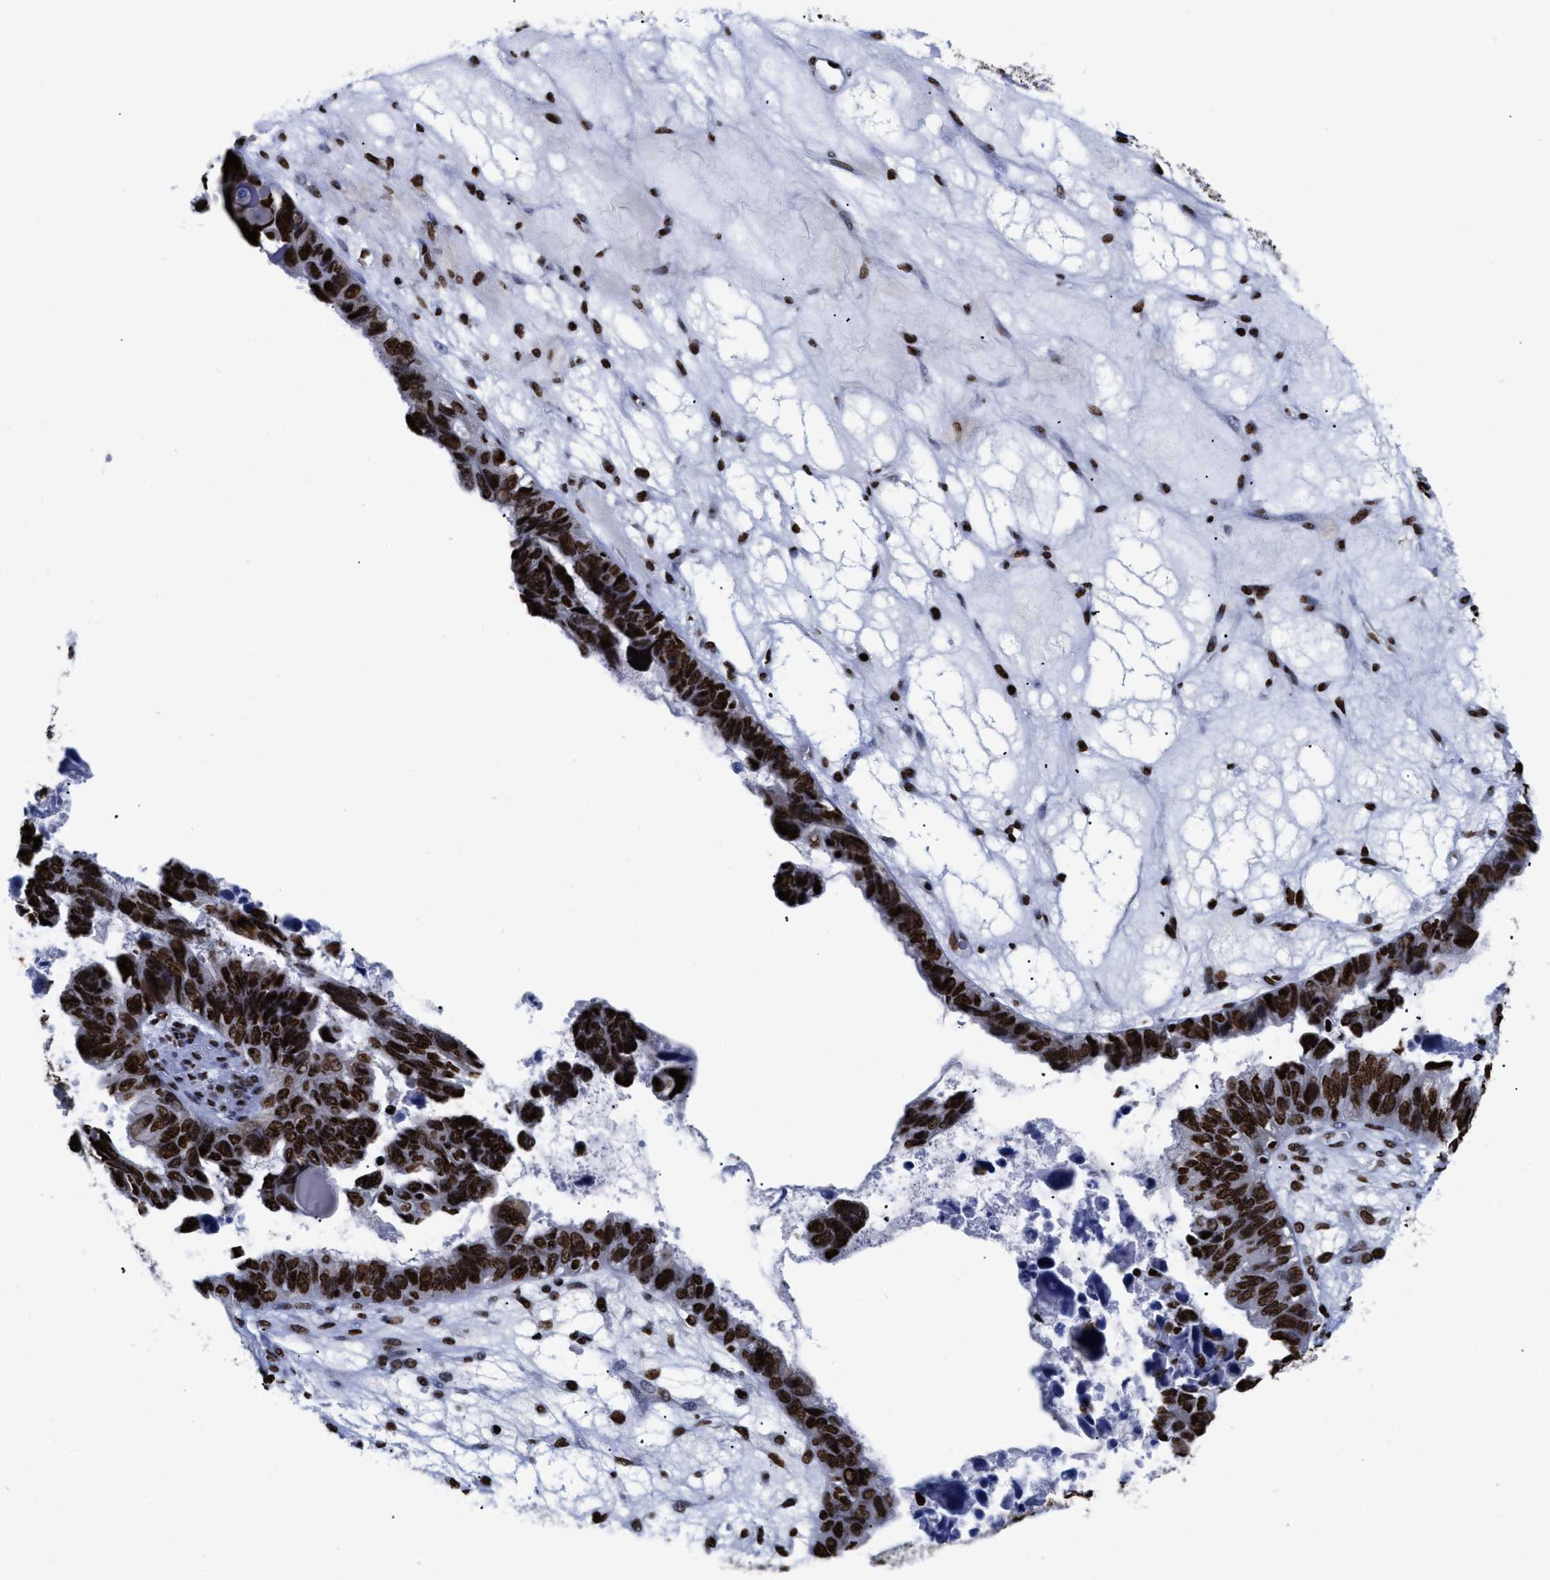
{"staining": {"intensity": "strong", "quantity": ">75%", "location": "nuclear"}, "tissue": "ovarian cancer", "cell_type": "Tumor cells", "image_type": "cancer", "snomed": [{"axis": "morphology", "description": "Cystadenocarcinoma, serous, NOS"}, {"axis": "topography", "description": "Ovary"}], "caption": "Immunohistochemistry of ovarian cancer (serous cystadenocarcinoma) exhibits high levels of strong nuclear expression in approximately >75% of tumor cells. (Brightfield microscopy of DAB IHC at high magnification).", "gene": "CALHM3", "patient": {"sex": "female", "age": 79}}